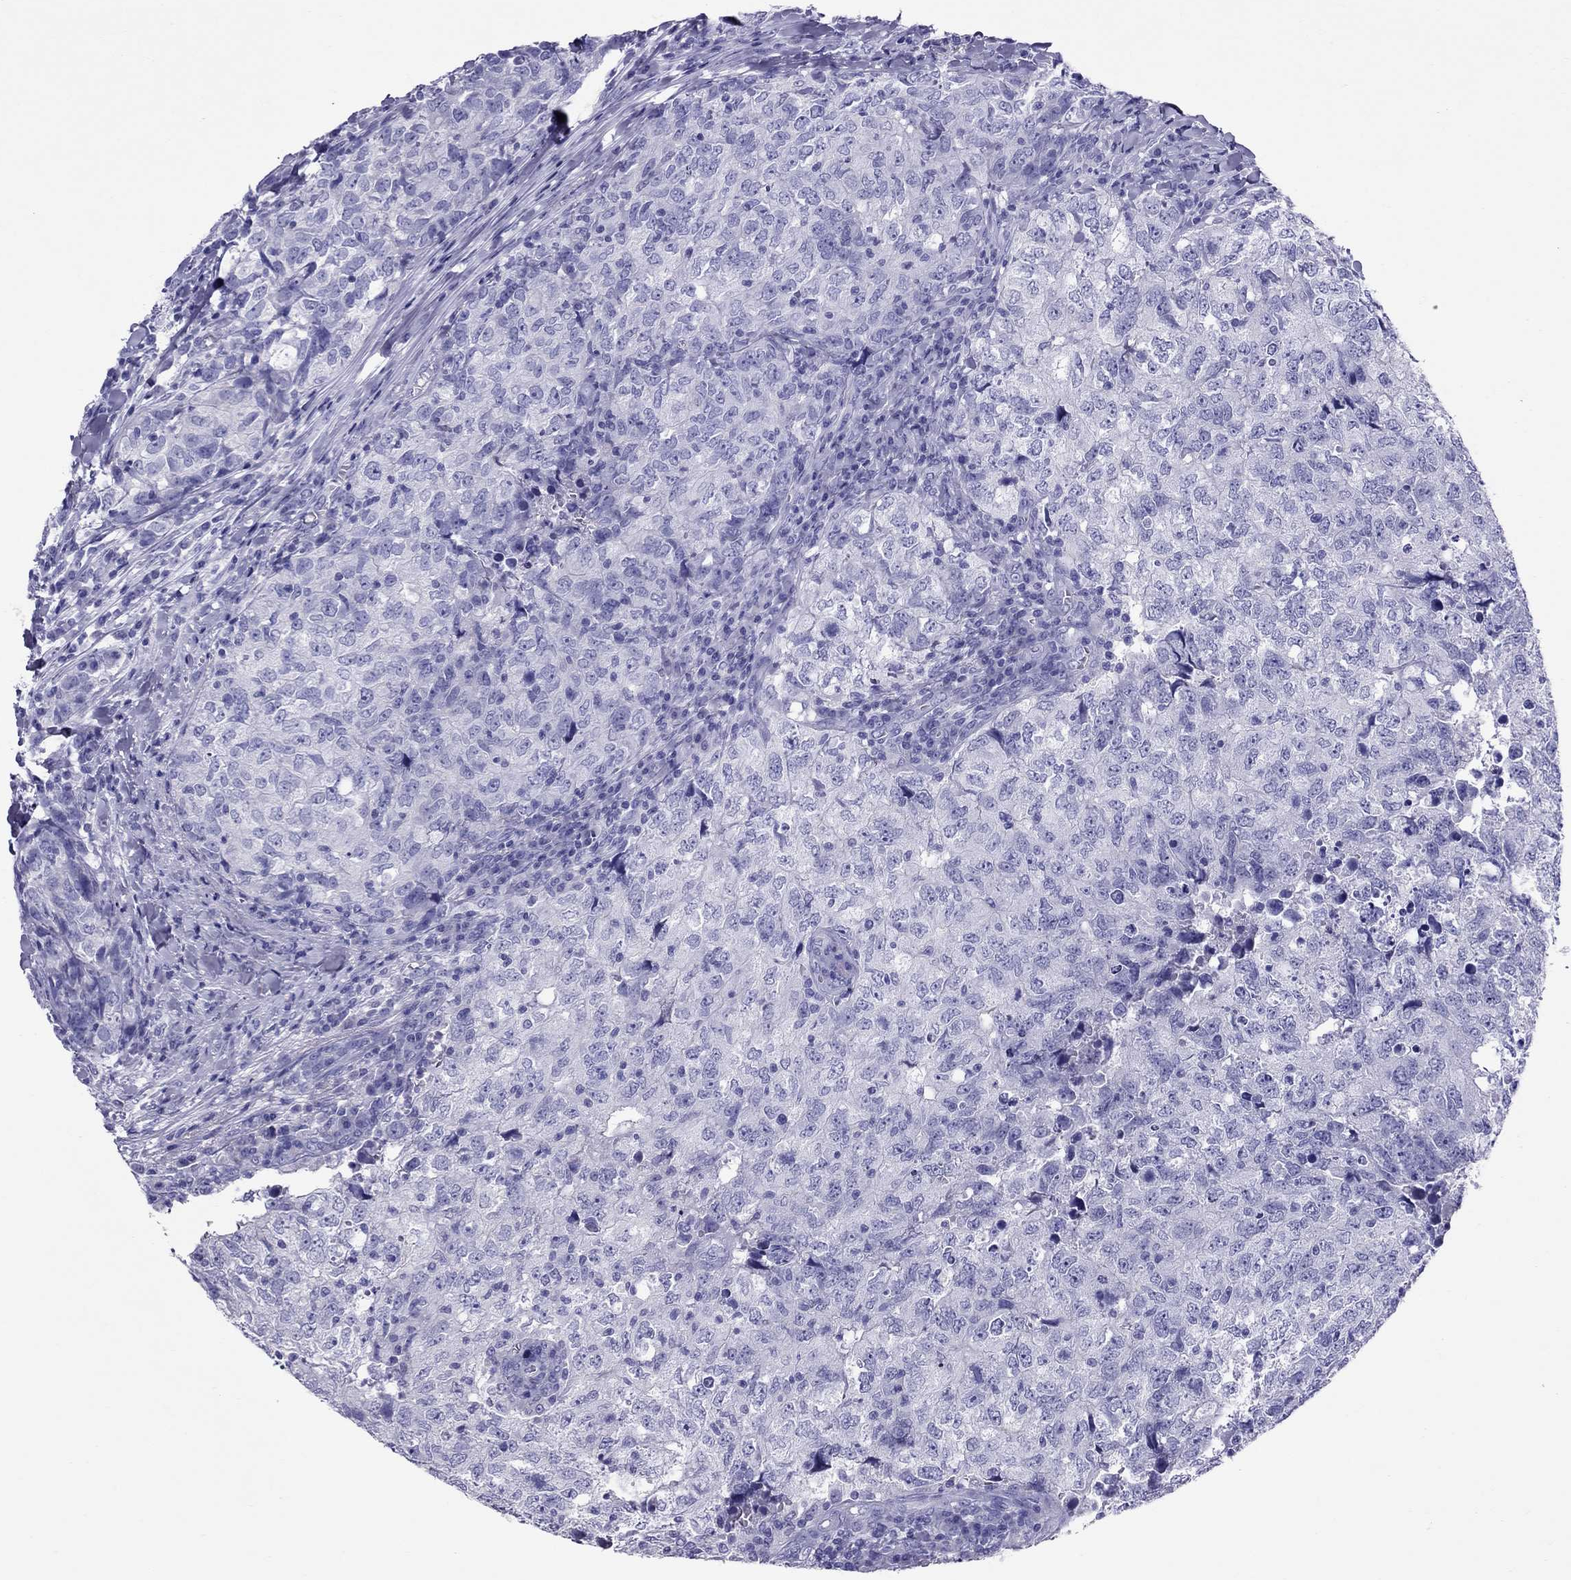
{"staining": {"intensity": "negative", "quantity": "none", "location": "none"}, "tissue": "breast cancer", "cell_type": "Tumor cells", "image_type": "cancer", "snomed": [{"axis": "morphology", "description": "Duct carcinoma"}, {"axis": "topography", "description": "Breast"}], "caption": "Breast cancer (infiltrating ductal carcinoma) was stained to show a protein in brown. There is no significant expression in tumor cells.", "gene": "AVPR1B", "patient": {"sex": "female", "age": 30}}